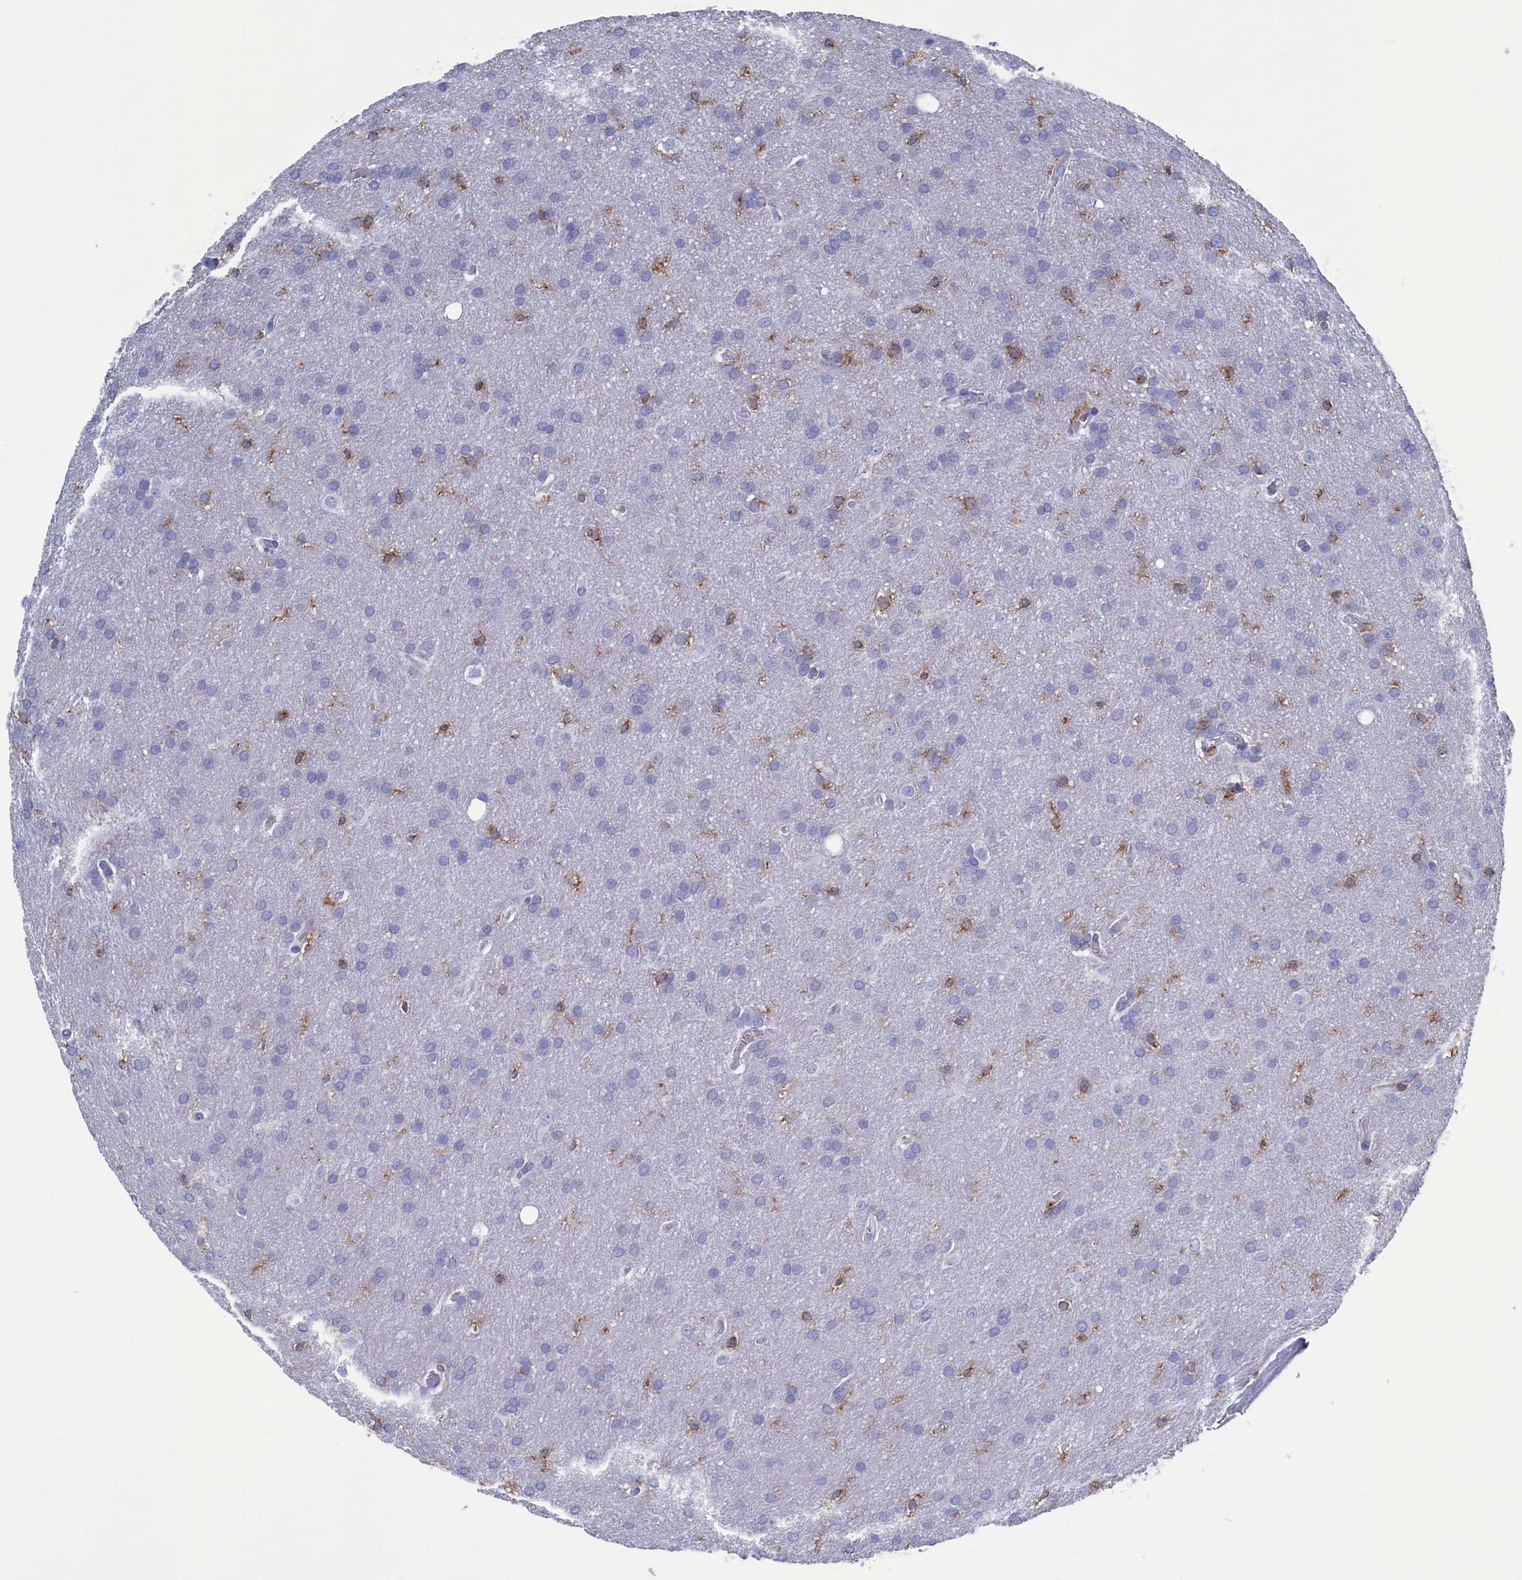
{"staining": {"intensity": "moderate", "quantity": "<25%", "location": "cytoplasmic/membranous"}, "tissue": "glioma", "cell_type": "Tumor cells", "image_type": "cancer", "snomed": [{"axis": "morphology", "description": "Glioma, malignant, Low grade"}, {"axis": "topography", "description": "Brain"}], "caption": "The micrograph displays immunohistochemical staining of glioma. There is moderate cytoplasmic/membranous positivity is seen in about <25% of tumor cells.", "gene": "TYROBP", "patient": {"sex": "female", "age": 32}}